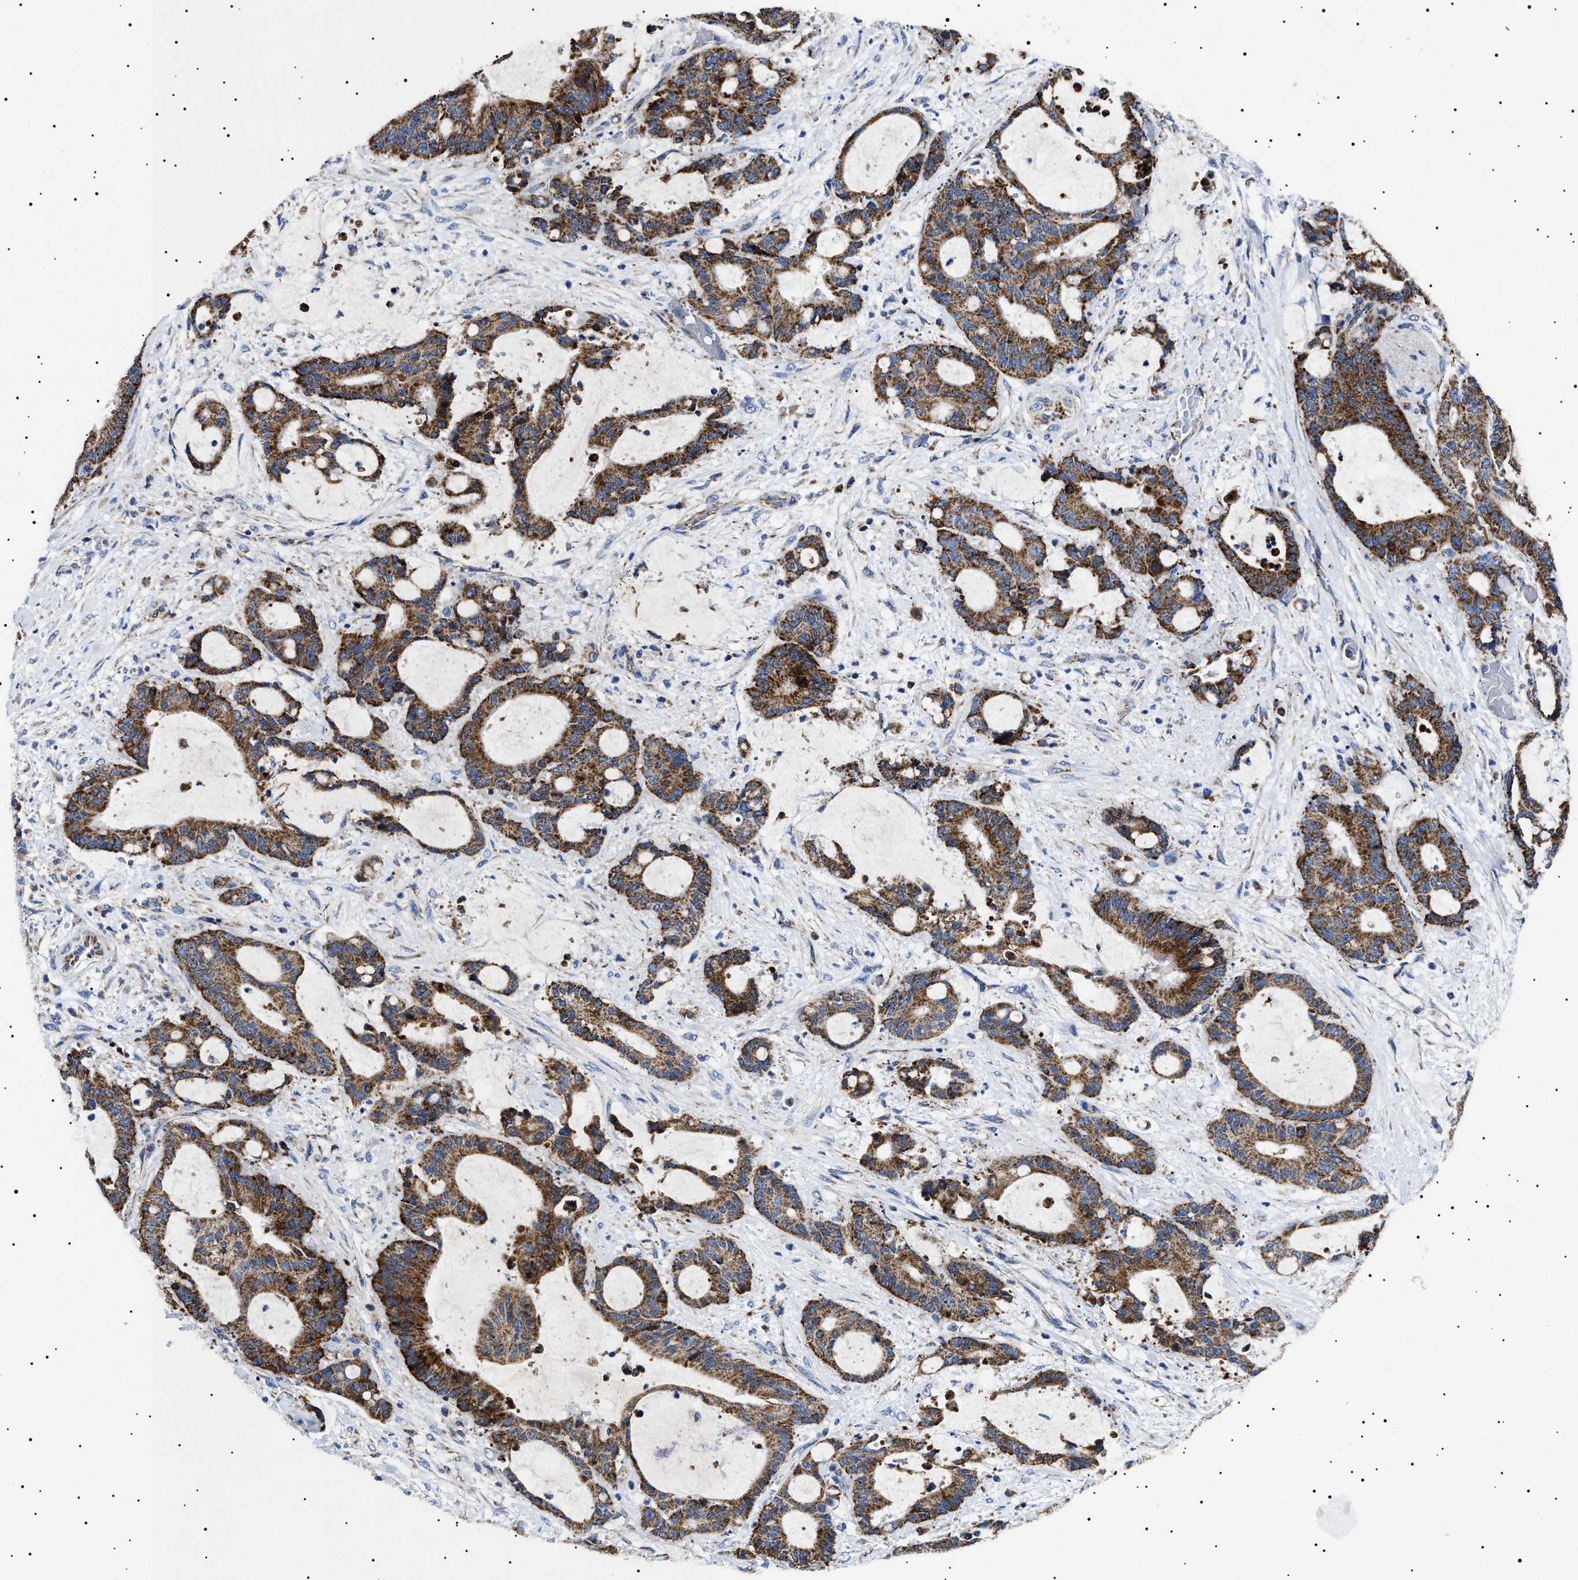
{"staining": {"intensity": "strong", "quantity": ">75%", "location": "cytoplasmic/membranous"}, "tissue": "liver cancer", "cell_type": "Tumor cells", "image_type": "cancer", "snomed": [{"axis": "morphology", "description": "Normal tissue, NOS"}, {"axis": "morphology", "description": "Cholangiocarcinoma"}, {"axis": "topography", "description": "Liver"}, {"axis": "topography", "description": "Peripheral nerve tissue"}], "caption": "A brown stain highlights strong cytoplasmic/membranous positivity of a protein in human liver cancer (cholangiocarcinoma) tumor cells.", "gene": "CHRDL2", "patient": {"sex": "female", "age": 73}}